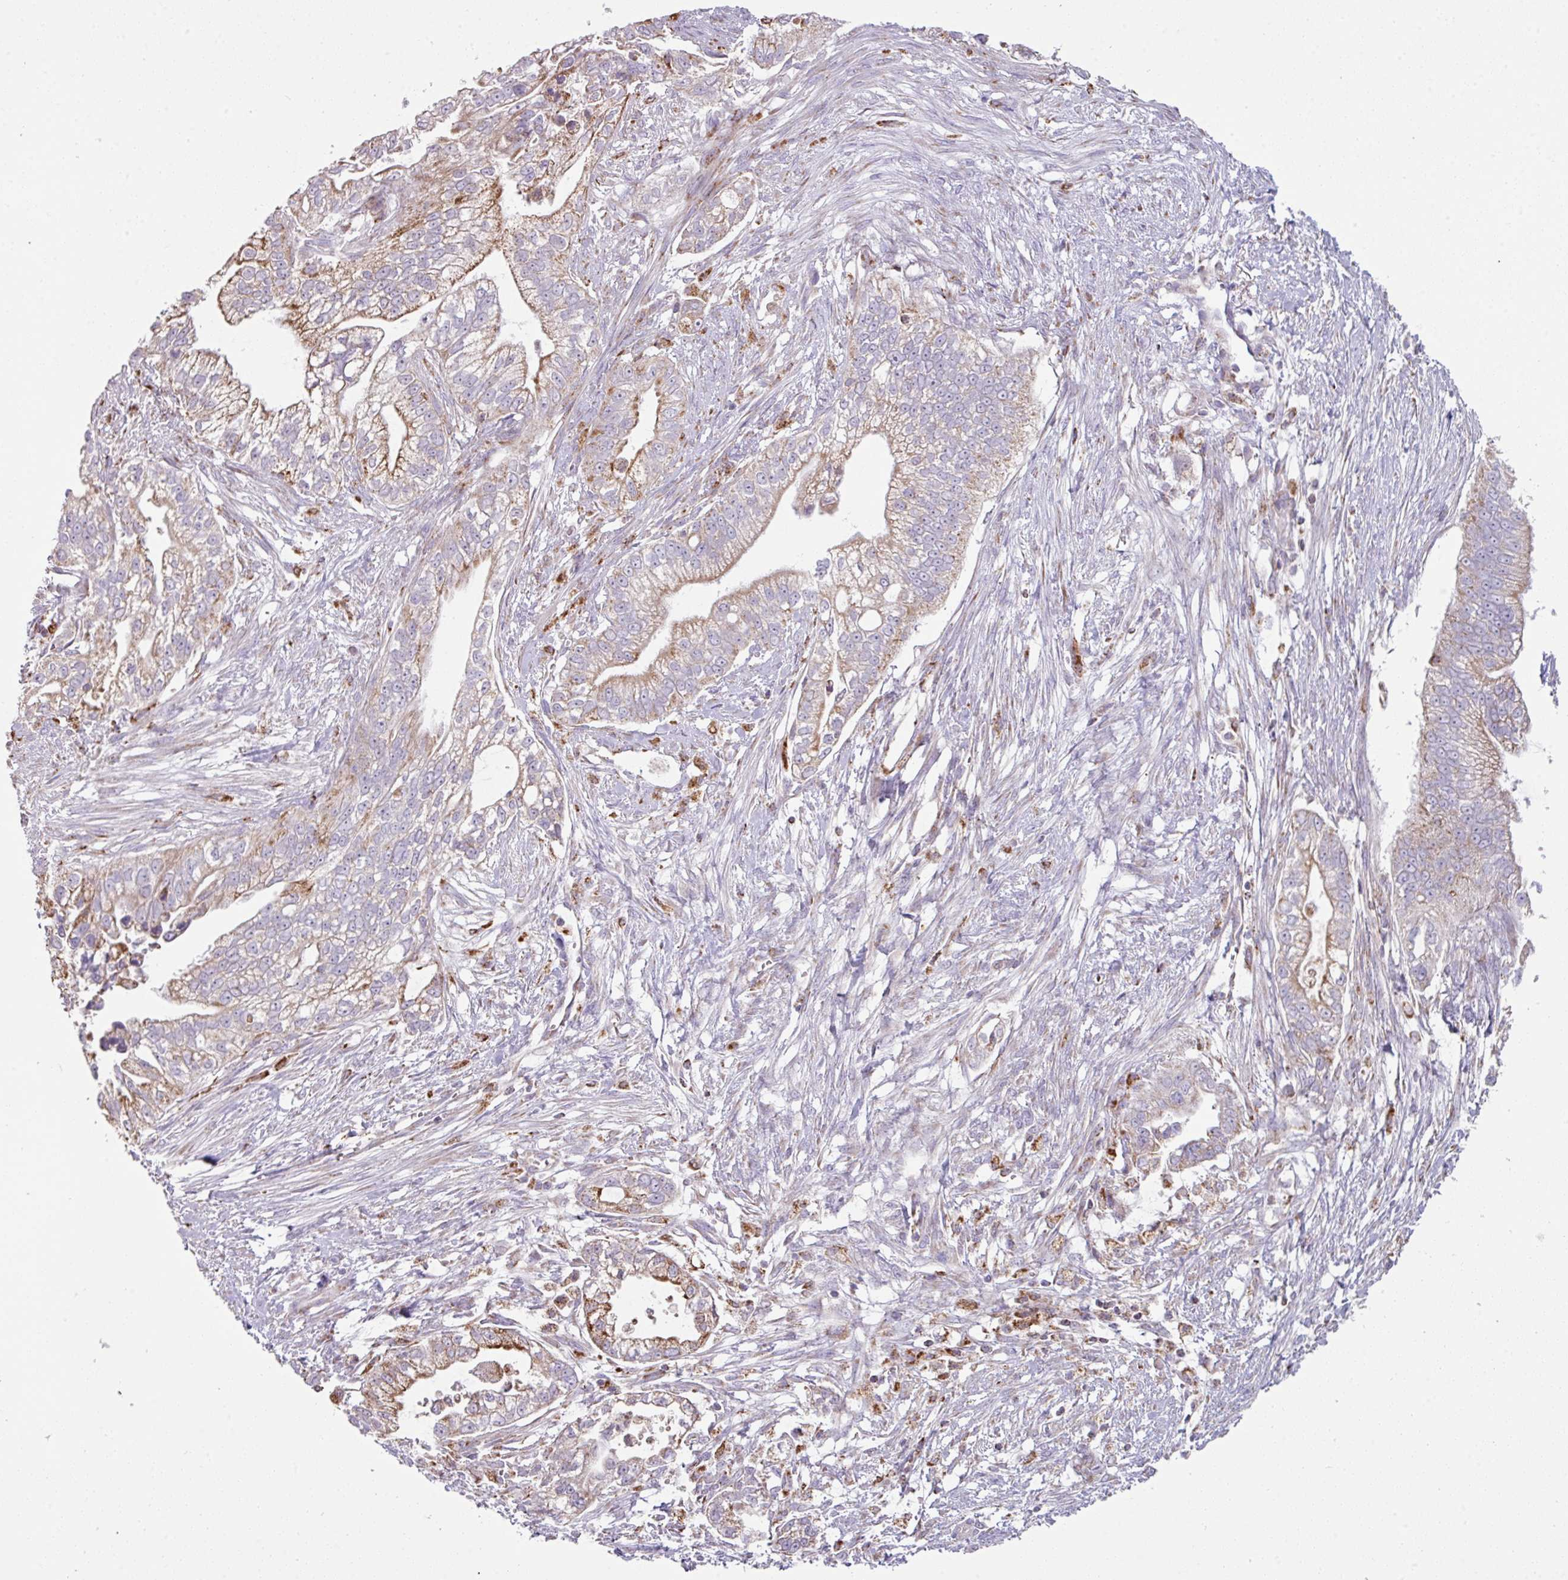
{"staining": {"intensity": "moderate", "quantity": "<25%", "location": "cytoplasmic/membranous"}, "tissue": "pancreatic cancer", "cell_type": "Tumor cells", "image_type": "cancer", "snomed": [{"axis": "morphology", "description": "Adenocarcinoma, NOS"}, {"axis": "topography", "description": "Pancreas"}], "caption": "Tumor cells reveal low levels of moderate cytoplasmic/membranous expression in approximately <25% of cells in human pancreatic cancer (adenocarcinoma).", "gene": "SQOR", "patient": {"sex": "male", "age": 70}}